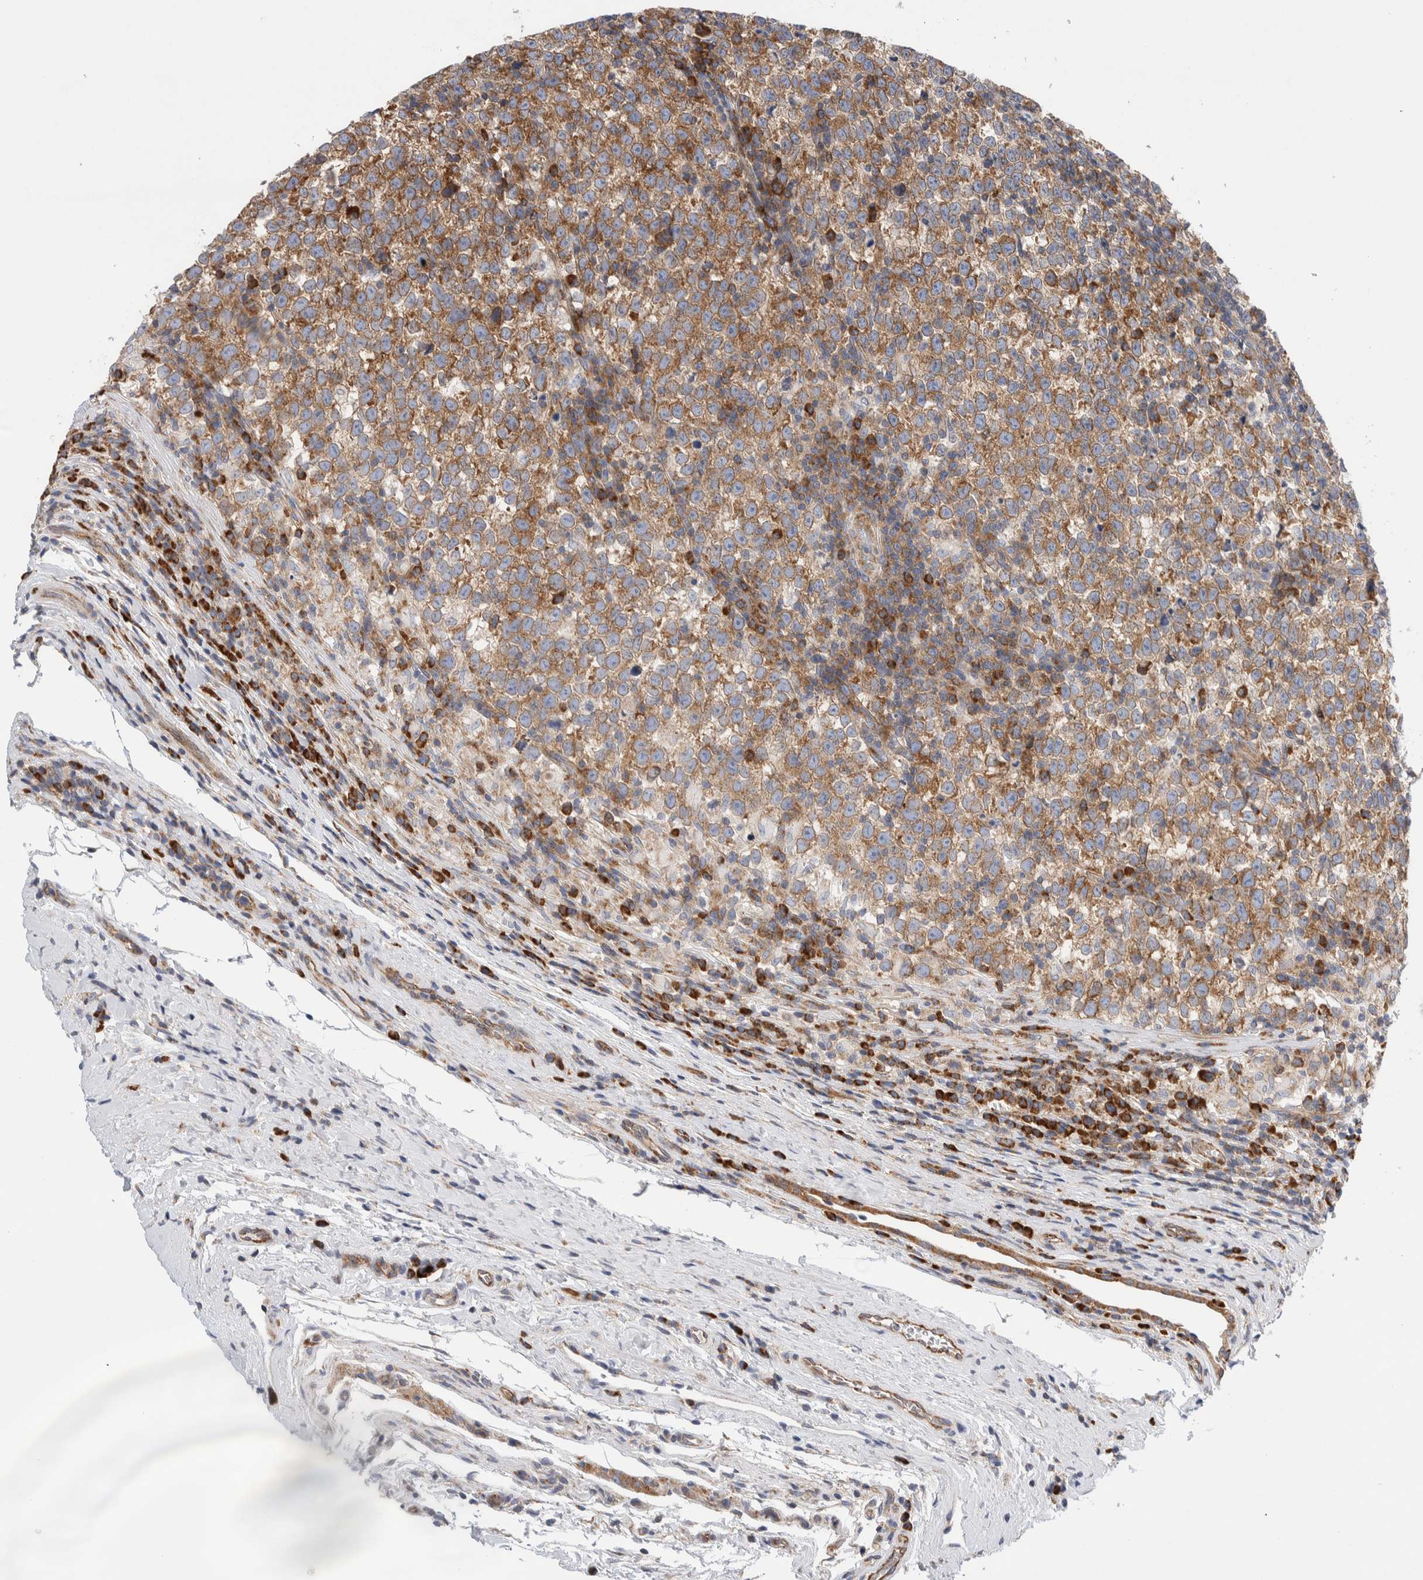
{"staining": {"intensity": "moderate", "quantity": ">75%", "location": "cytoplasmic/membranous"}, "tissue": "testis cancer", "cell_type": "Tumor cells", "image_type": "cancer", "snomed": [{"axis": "morphology", "description": "Normal tissue, NOS"}, {"axis": "morphology", "description": "Seminoma, NOS"}, {"axis": "topography", "description": "Testis"}], "caption": "IHC staining of seminoma (testis), which exhibits medium levels of moderate cytoplasmic/membranous staining in about >75% of tumor cells indicating moderate cytoplasmic/membranous protein expression. The staining was performed using DAB (brown) for protein detection and nuclei were counterstained in hematoxylin (blue).", "gene": "RACK1", "patient": {"sex": "male", "age": 43}}